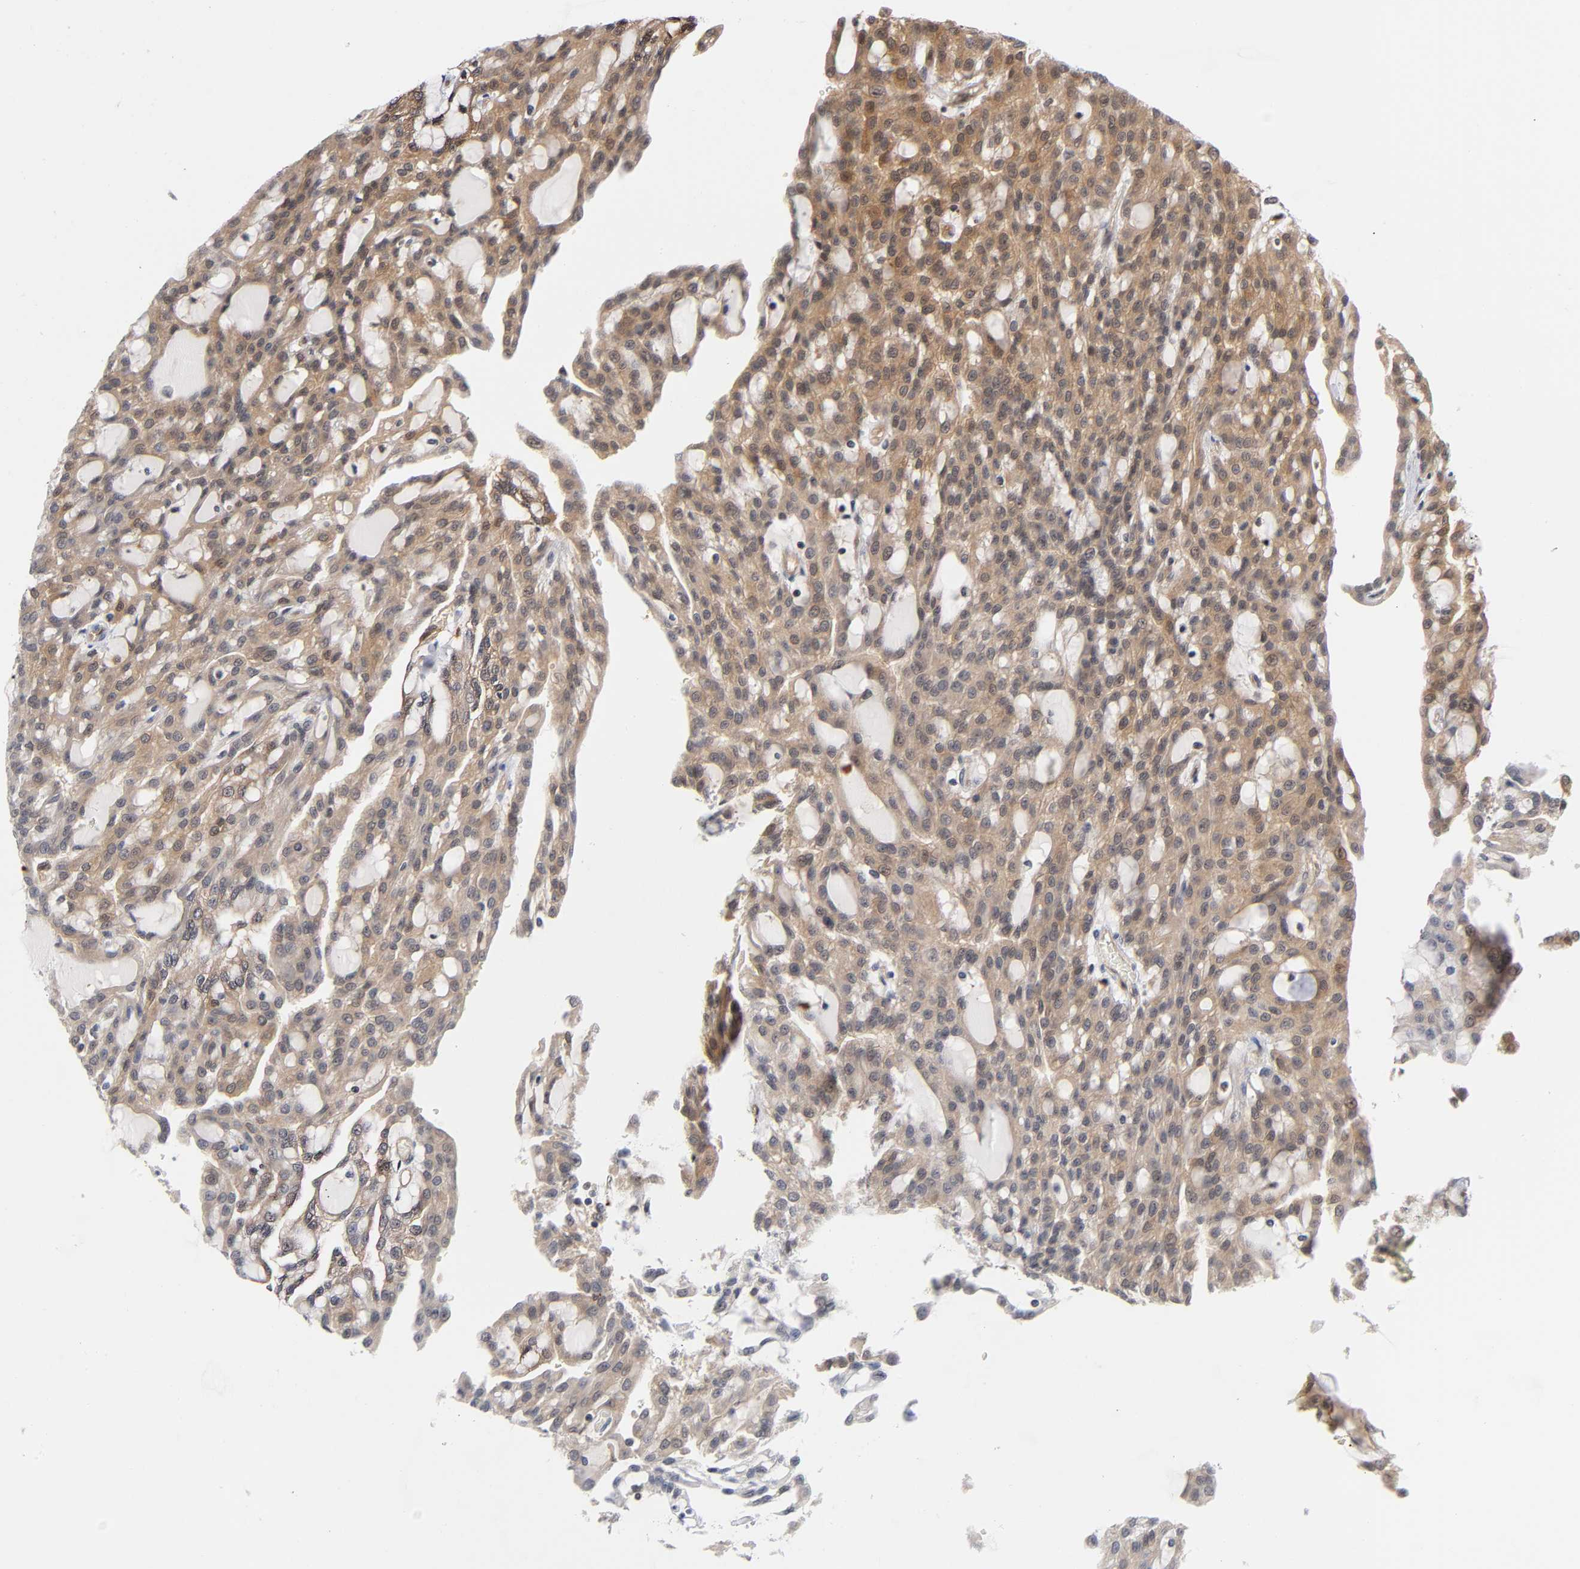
{"staining": {"intensity": "moderate", "quantity": ">75%", "location": "cytoplasmic/membranous"}, "tissue": "renal cancer", "cell_type": "Tumor cells", "image_type": "cancer", "snomed": [{"axis": "morphology", "description": "Adenocarcinoma, NOS"}, {"axis": "topography", "description": "Kidney"}], "caption": "The immunohistochemical stain labels moderate cytoplasmic/membranous expression in tumor cells of renal cancer (adenocarcinoma) tissue. The staining was performed using DAB (3,3'-diaminobenzidine), with brown indicating positive protein expression. Nuclei are stained blue with hematoxylin.", "gene": "DFFB", "patient": {"sex": "male", "age": 63}}